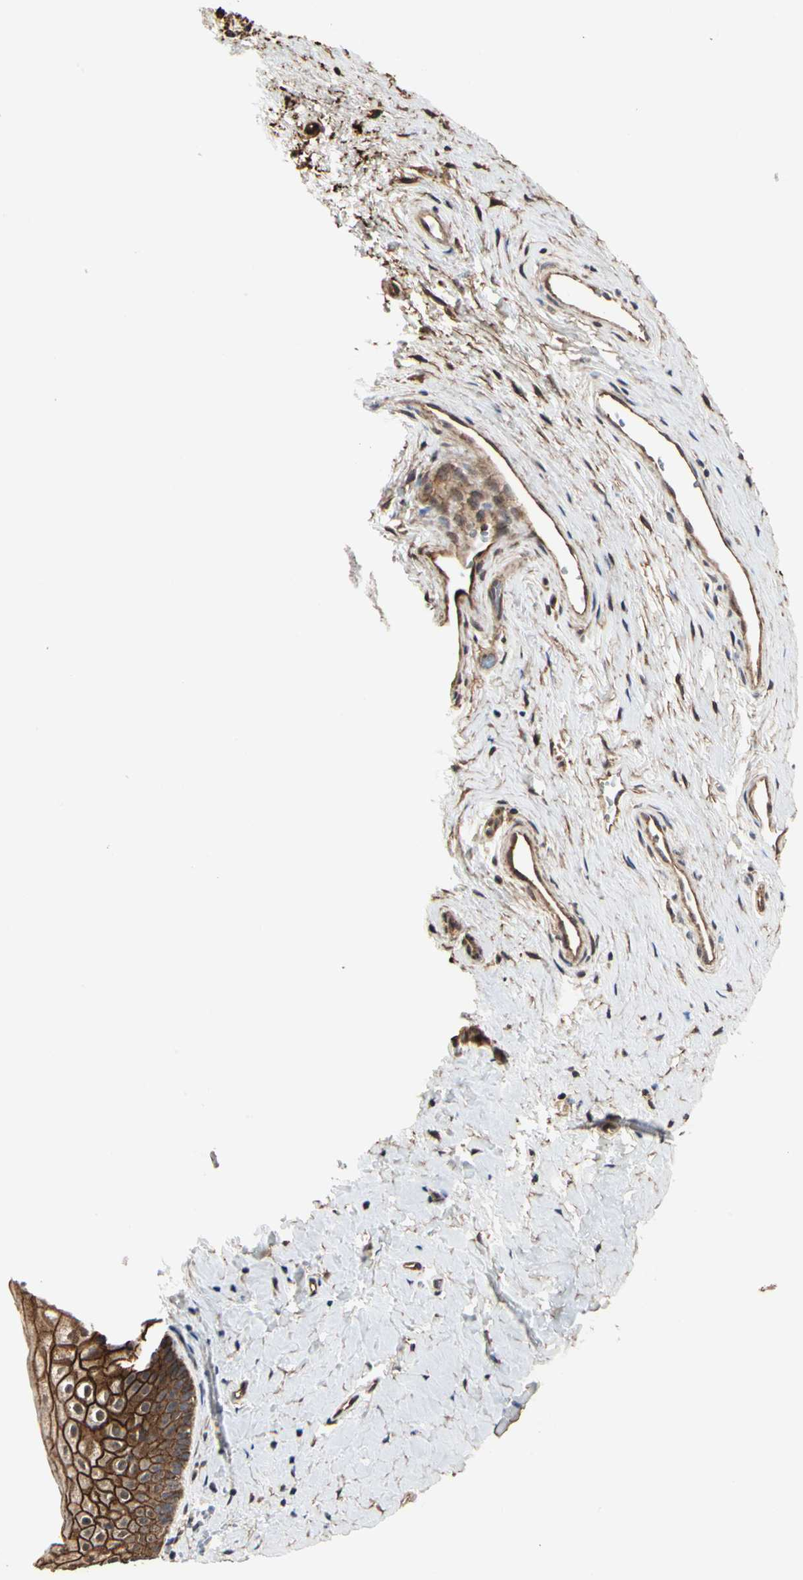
{"staining": {"intensity": "weak", "quantity": ">75%", "location": "cytoplasmic/membranous"}, "tissue": "cervix", "cell_type": "Glandular cells", "image_type": "normal", "snomed": [{"axis": "morphology", "description": "Normal tissue, NOS"}, {"axis": "topography", "description": "Cervix"}], "caption": "Human cervix stained for a protein (brown) reveals weak cytoplasmic/membranous positive expression in about >75% of glandular cells.", "gene": "TAOK1", "patient": {"sex": "female", "age": 53}}